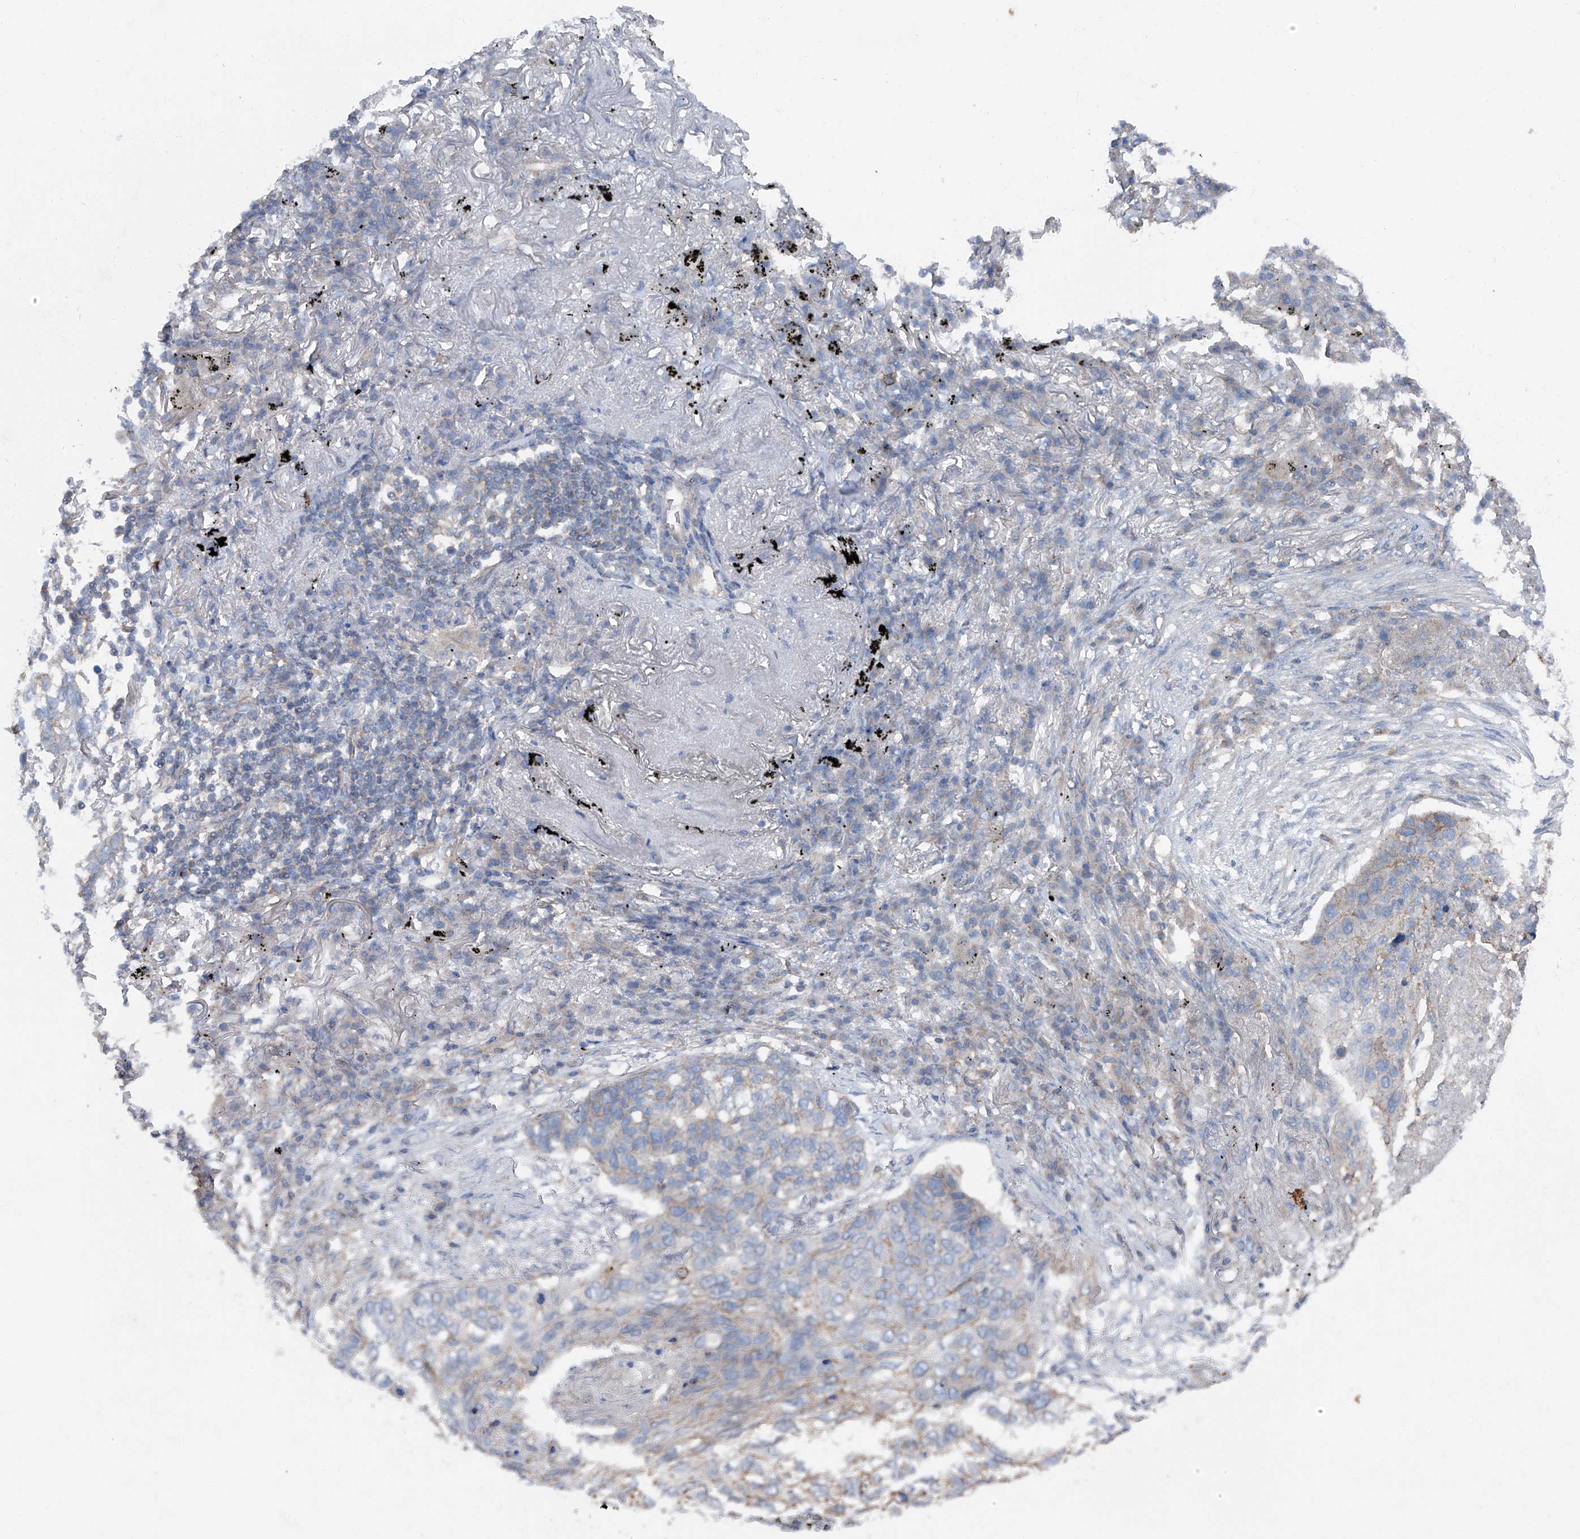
{"staining": {"intensity": "negative", "quantity": "none", "location": "none"}, "tissue": "lung cancer", "cell_type": "Tumor cells", "image_type": "cancer", "snomed": [{"axis": "morphology", "description": "Squamous cell carcinoma, NOS"}, {"axis": "topography", "description": "Lung"}], "caption": "Lung cancer (squamous cell carcinoma) was stained to show a protein in brown. There is no significant positivity in tumor cells. The staining is performed using DAB (3,3'-diaminobenzidine) brown chromogen with nuclei counter-stained in using hematoxylin.", "gene": "GPR142", "patient": {"sex": "female", "age": 63}}